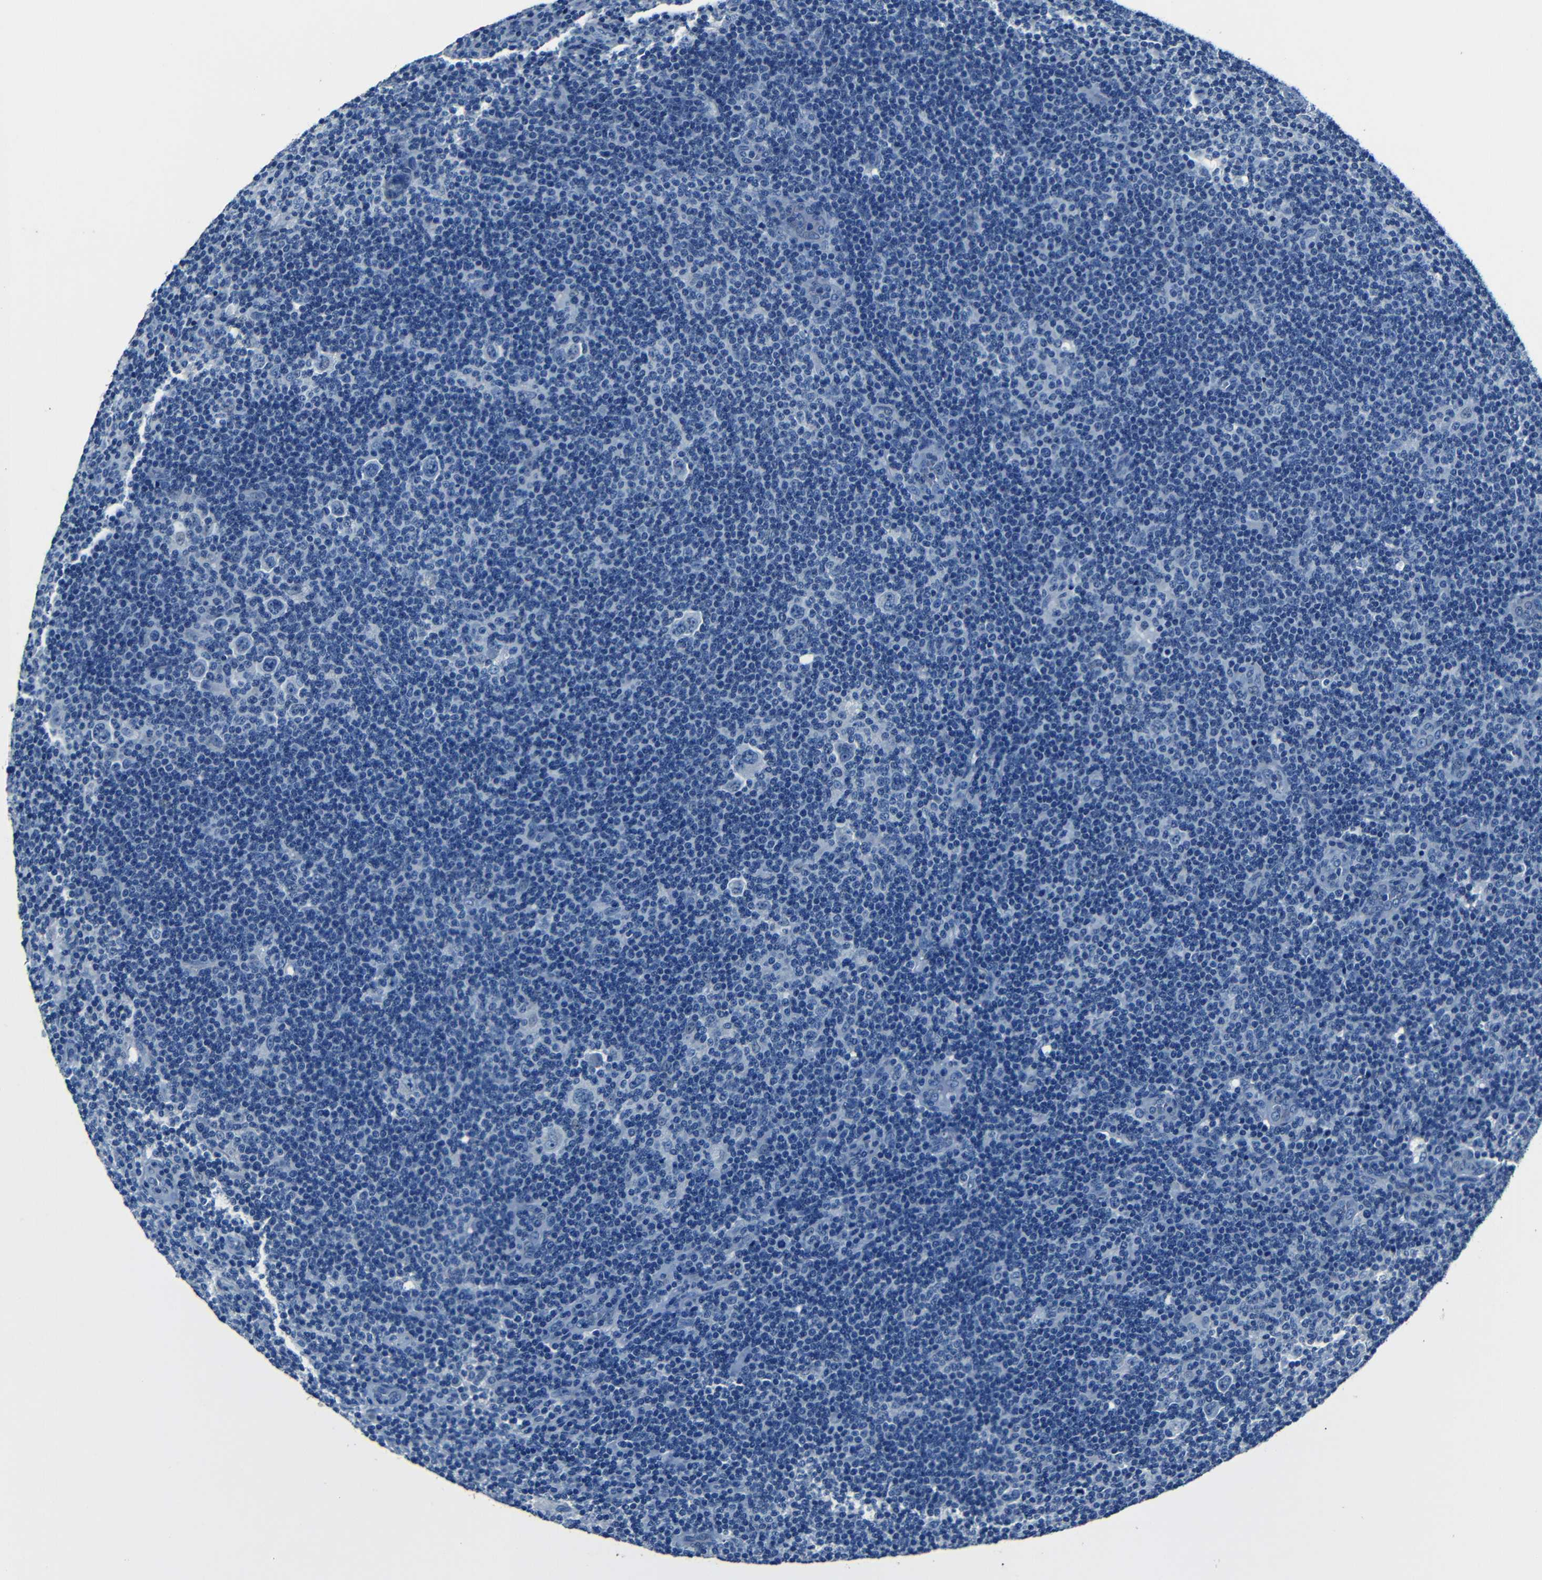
{"staining": {"intensity": "negative", "quantity": "none", "location": "none"}, "tissue": "lymphoma", "cell_type": "Tumor cells", "image_type": "cancer", "snomed": [{"axis": "morphology", "description": "Hodgkin's disease, NOS"}, {"axis": "topography", "description": "Lymph node"}], "caption": "This is an immunohistochemistry histopathology image of lymphoma. There is no expression in tumor cells.", "gene": "NCMAP", "patient": {"sex": "female", "age": 57}}